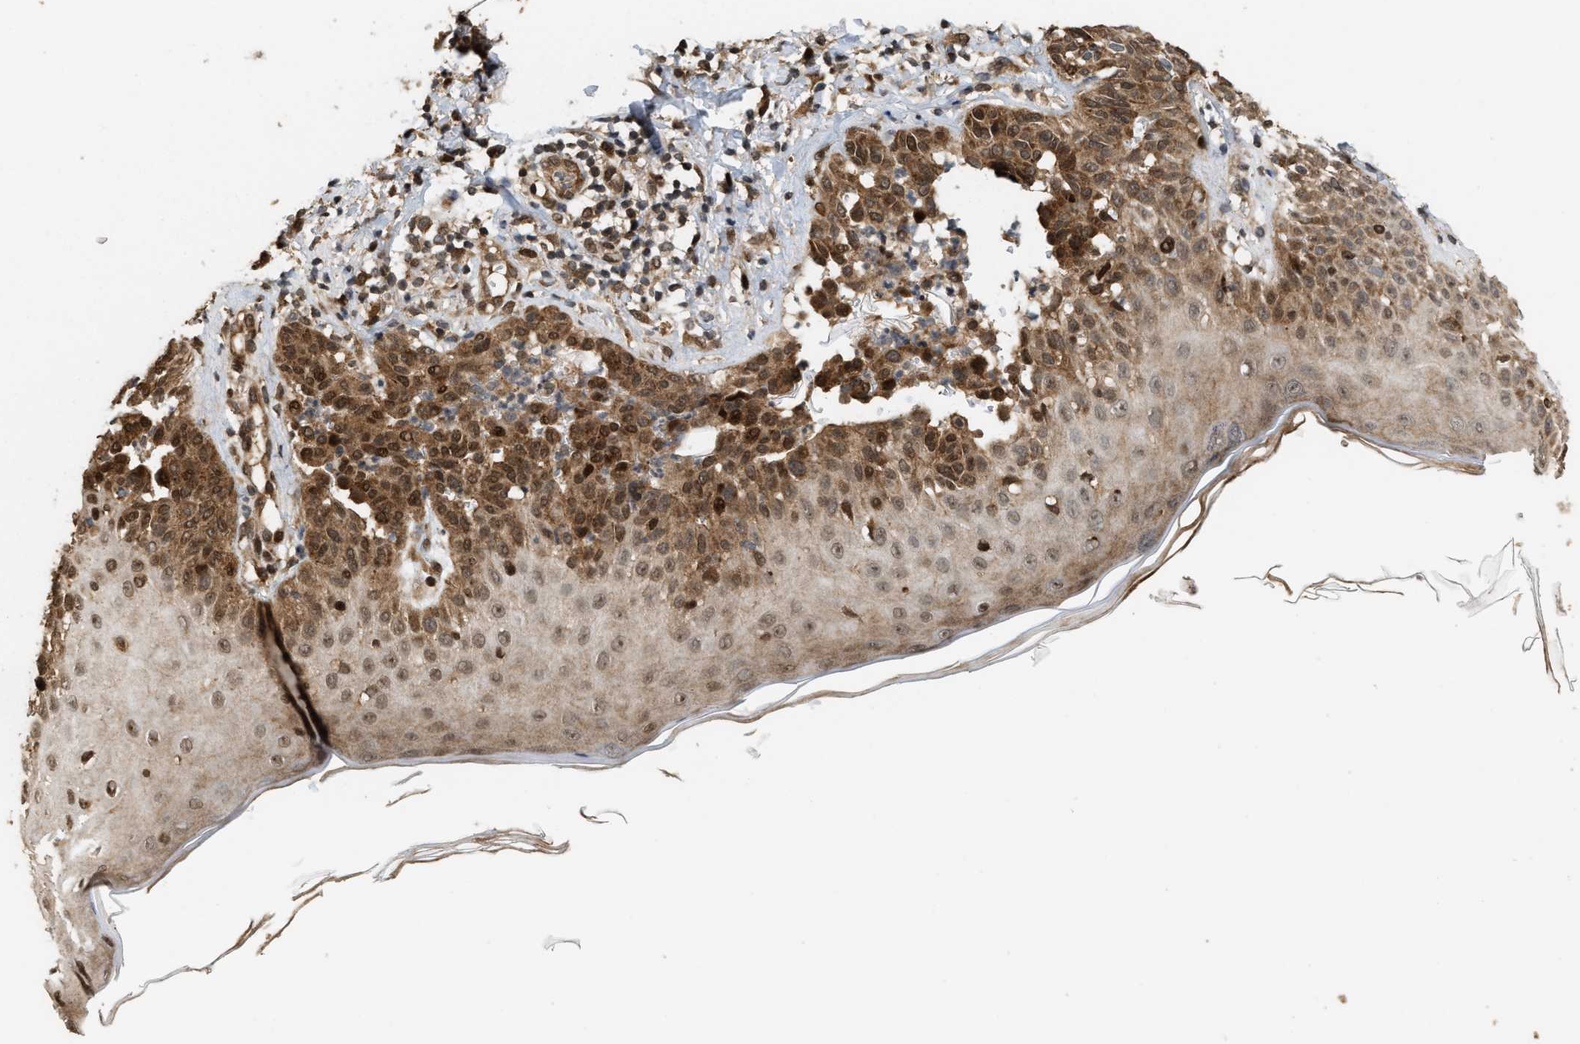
{"staining": {"intensity": "moderate", "quantity": ">75%", "location": "cytoplasmic/membranous,nuclear"}, "tissue": "melanoma", "cell_type": "Tumor cells", "image_type": "cancer", "snomed": [{"axis": "morphology", "description": "Malignant melanoma, NOS"}, {"axis": "topography", "description": "Skin"}], "caption": "Tumor cells demonstrate moderate cytoplasmic/membranous and nuclear positivity in about >75% of cells in malignant melanoma.", "gene": "ELP2", "patient": {"sex": "male", "age": 64}}